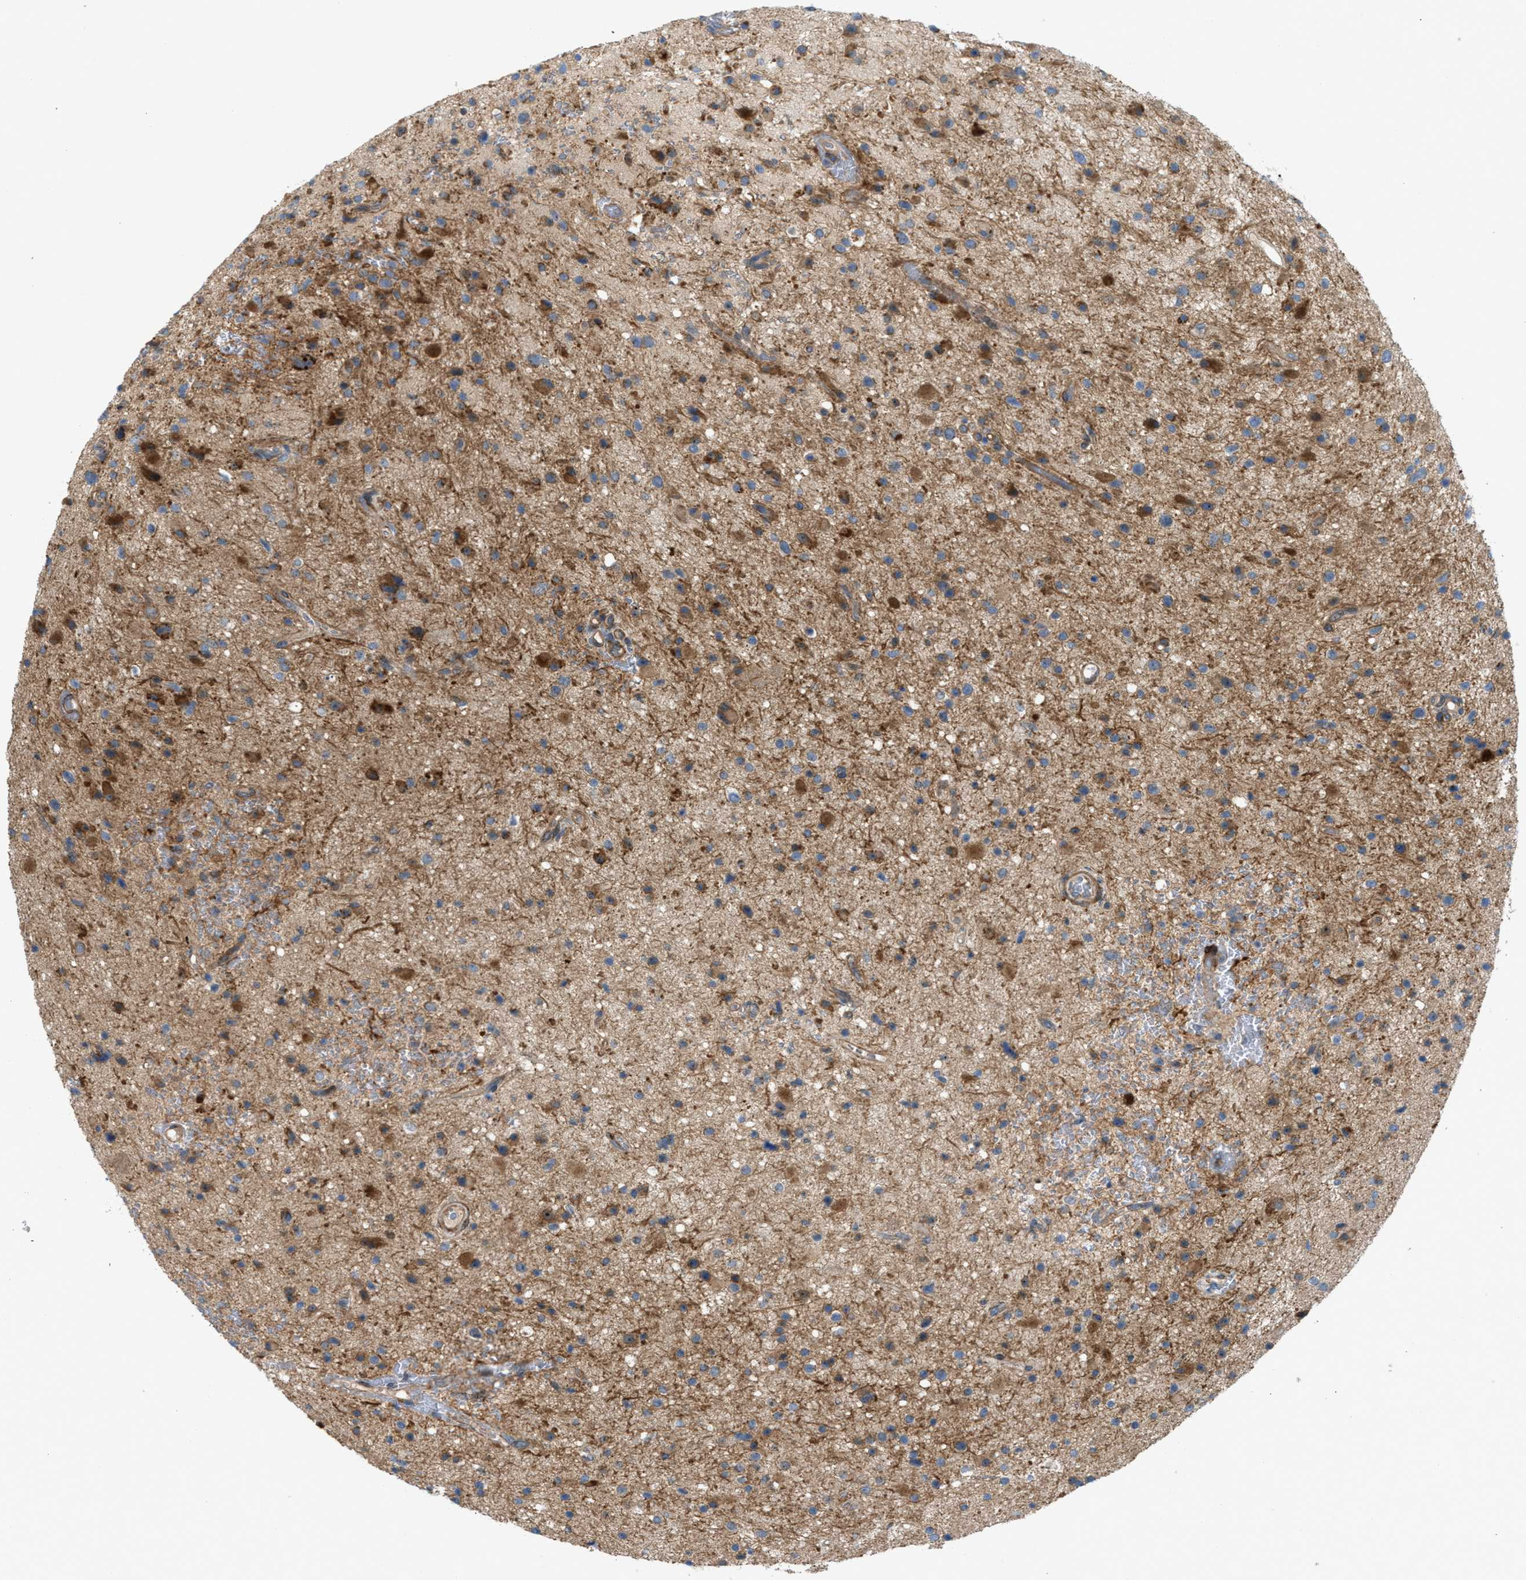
{"staining": {"intensity": "moderate", "quantity": "25%-75%", "location": "cytoplasmic/membranous"}, "tissue": "glioma", "cell_type": "Tumor cells", "image_type": "cancer", "snomed": [{"axis": "morphology", "description": "Glioma, malignant, High grade"}, {"axis": "topography", "description": "Brain"}], "caption": "Glioma tissue demonstrates moderate cytoplasmic/membranous staining in about 25%-75% of tumor cells (Stains: DAB in brown, nuclei in blue, Microscopy: brightfield microscopy at high magnification).", "gene": "CYB5D1", "patient": {"sex": "male", "age": 33}}